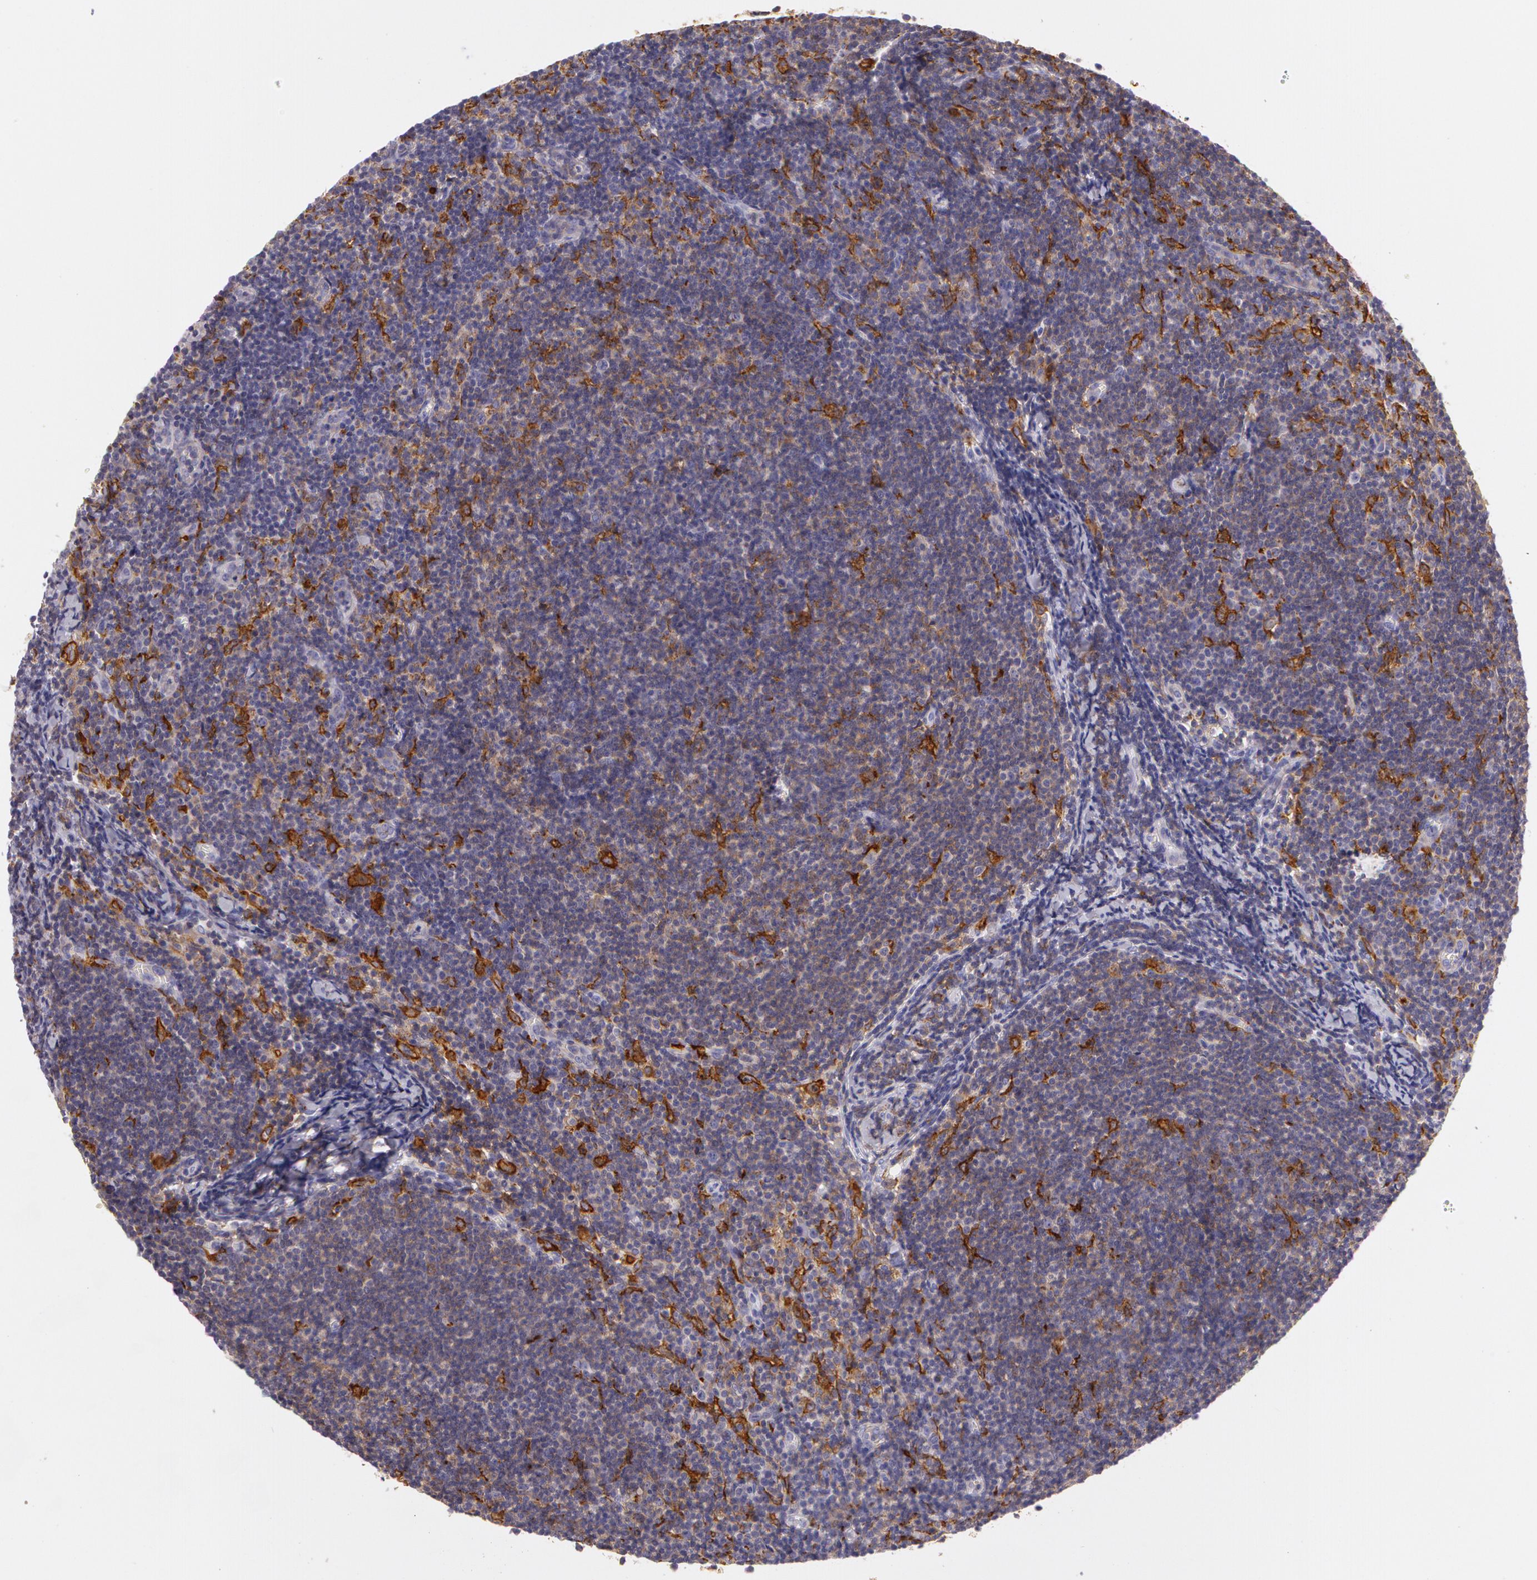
{"staining": {"intensity": "strong", "quantity": ">75%", "location": "cytoplasmic/membranous"}, "tissue": "lymphoma", "cell_type": "Tumor cells", "image_type": "cancer", "snomed": [{"axis": "morphology", "description": "Malignant lymphoma, non-Hodgkin's type, Low grade"}, {"axis": "topography", "description": "Lymph node"}], "caption": "A brown stain highlights strong cytoplasmic/membranous positivity of a protein in malignant lymphoma, non-Hodgkin's type (low-grade) tumor cells. Immunohistochemistry stains the protein in brown and the nuclei are stained blue.", "gene": "LY75", "patient": {"sex": "male", "age": 49}}